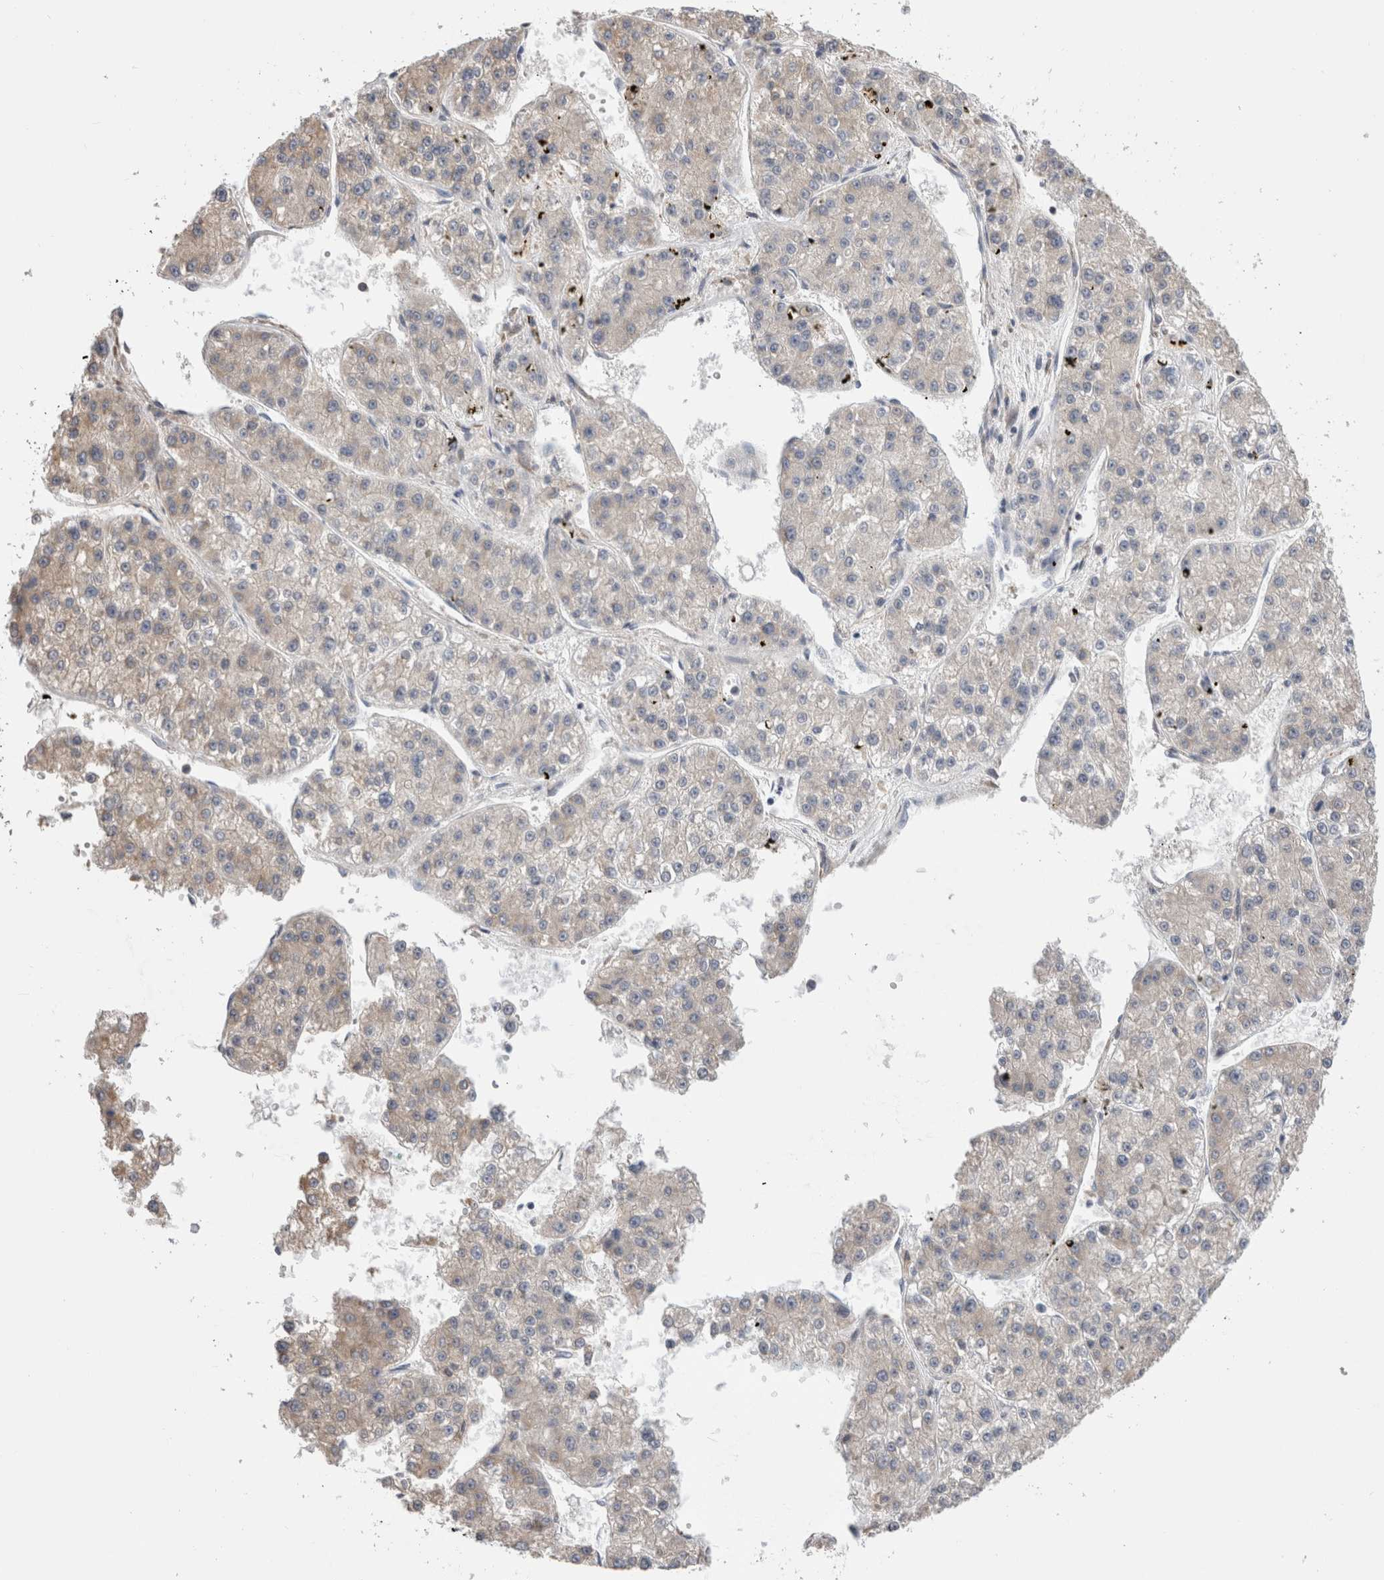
{"staining": {"intensity": "negative", "quantity": "none", "location": "none"}, "tissue": "liver cancer", "cell_type": "Tumor cells", "image_type": "cancer", "snomed": [{"axis": "morphology", "description": "Carcinoma, Hepatocellular, NOS"}, {"axis": "topography", "description": "Liver"}], "caption": "An image of human liver cancer (hepatocellular carcinoma) is negative for staining in tumor cells. Brightfield microscopy of immunohistochemistry (IHC) stained with DAB (3,3'-diaminobenzidine) (brown) and hematoxylin (blue), captured at high magnification.", "gene": "SMAP2", "patient": {"sex": "female", "age": 73}}